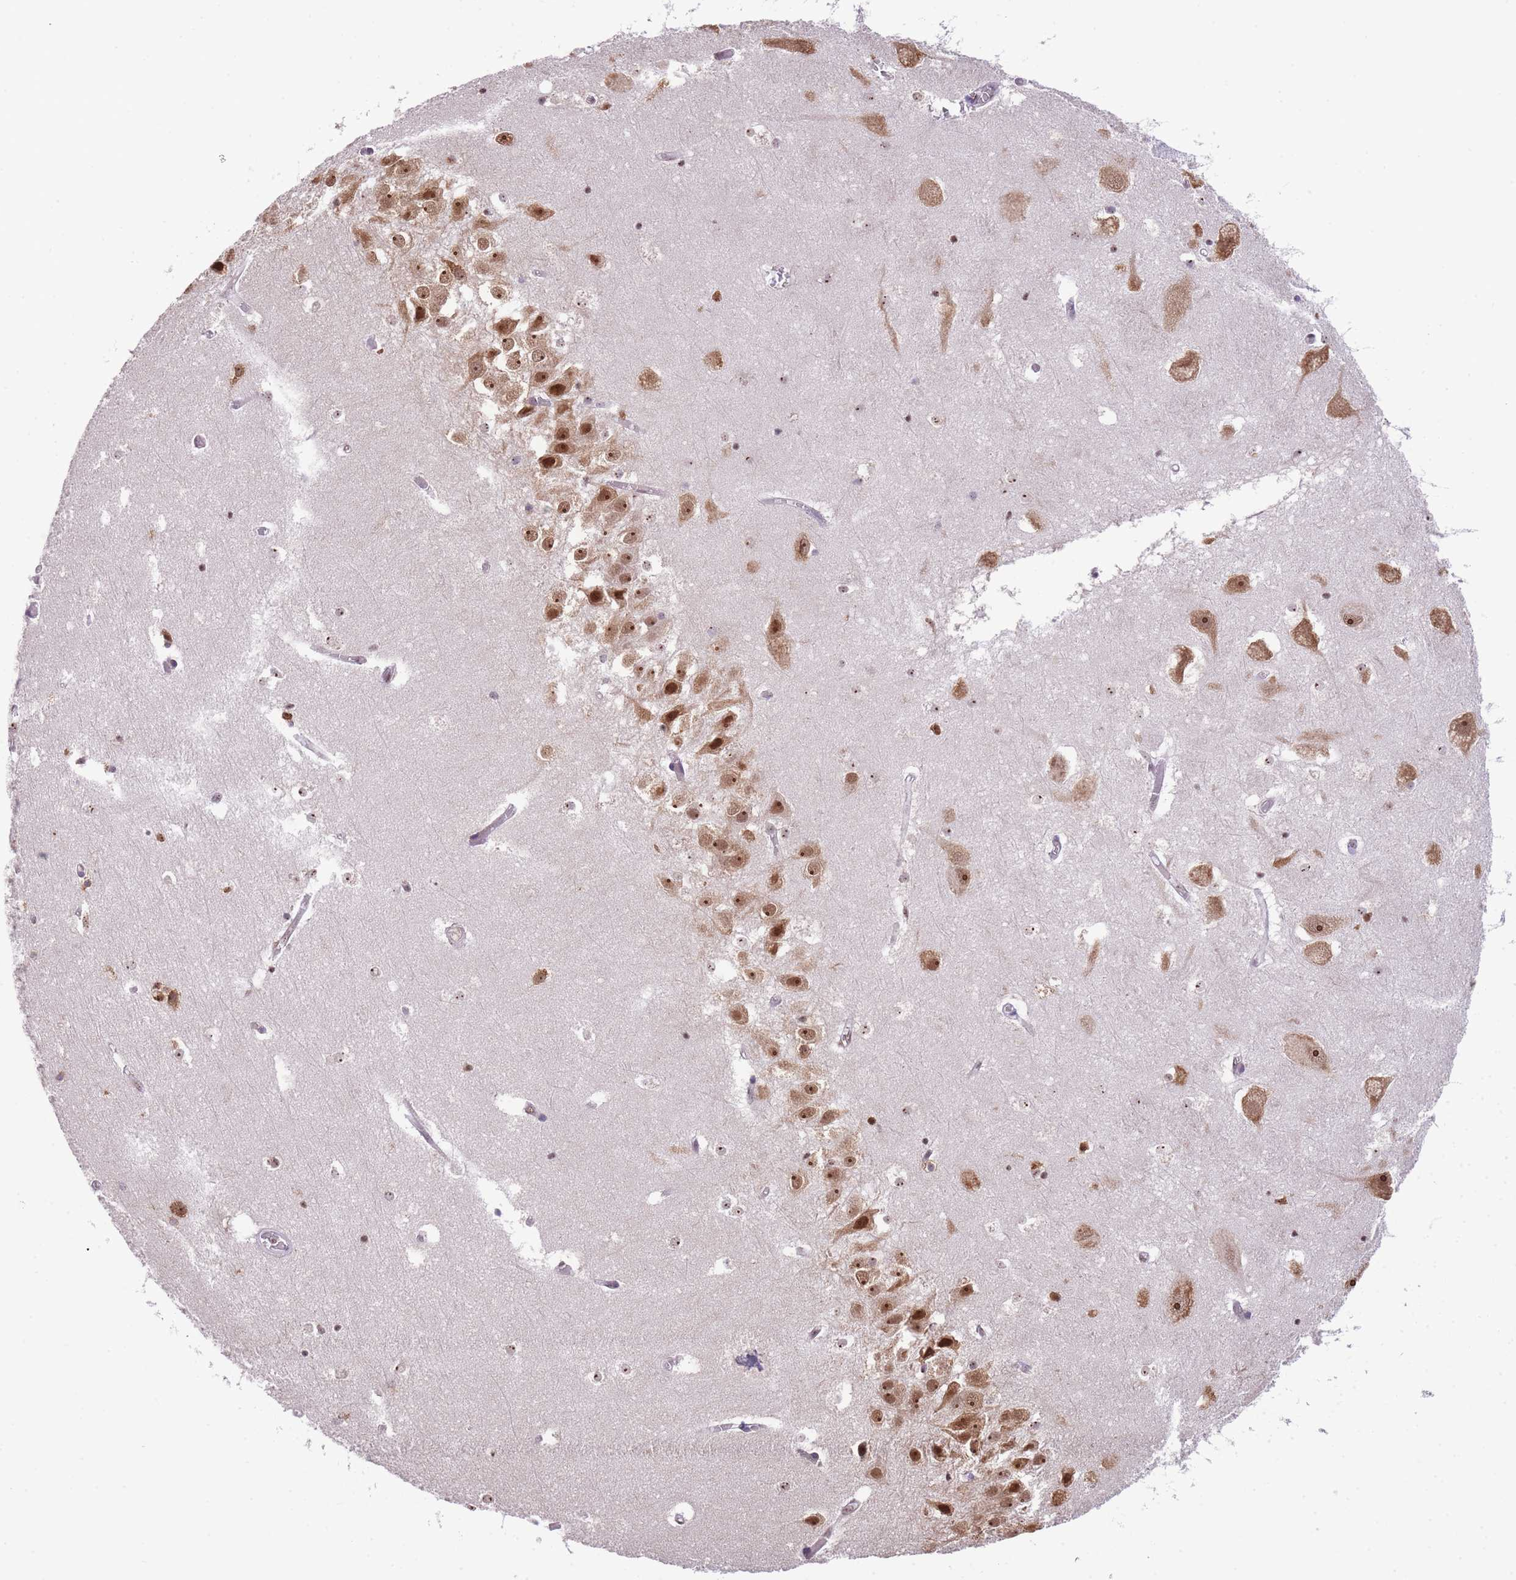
{"staining": {"intensity": "moderate", "quantity": "<25%", "location": "nuclear"}, "tissue": "hippocampus", "cell_type": "Glial cells", "image_type": "normal", "snomed": [{"axis": "morphology", "description": "Normal tissue, NOS"}, {"axis": "topography", "description": "Hippocampus"}], "caption": "Protein analysis of normal hippocampus reveals moderate nuclear expression in approximately <25% of glial cells.", "gene": "EVC2", "patient": {"sex": "female", "age": 52}}